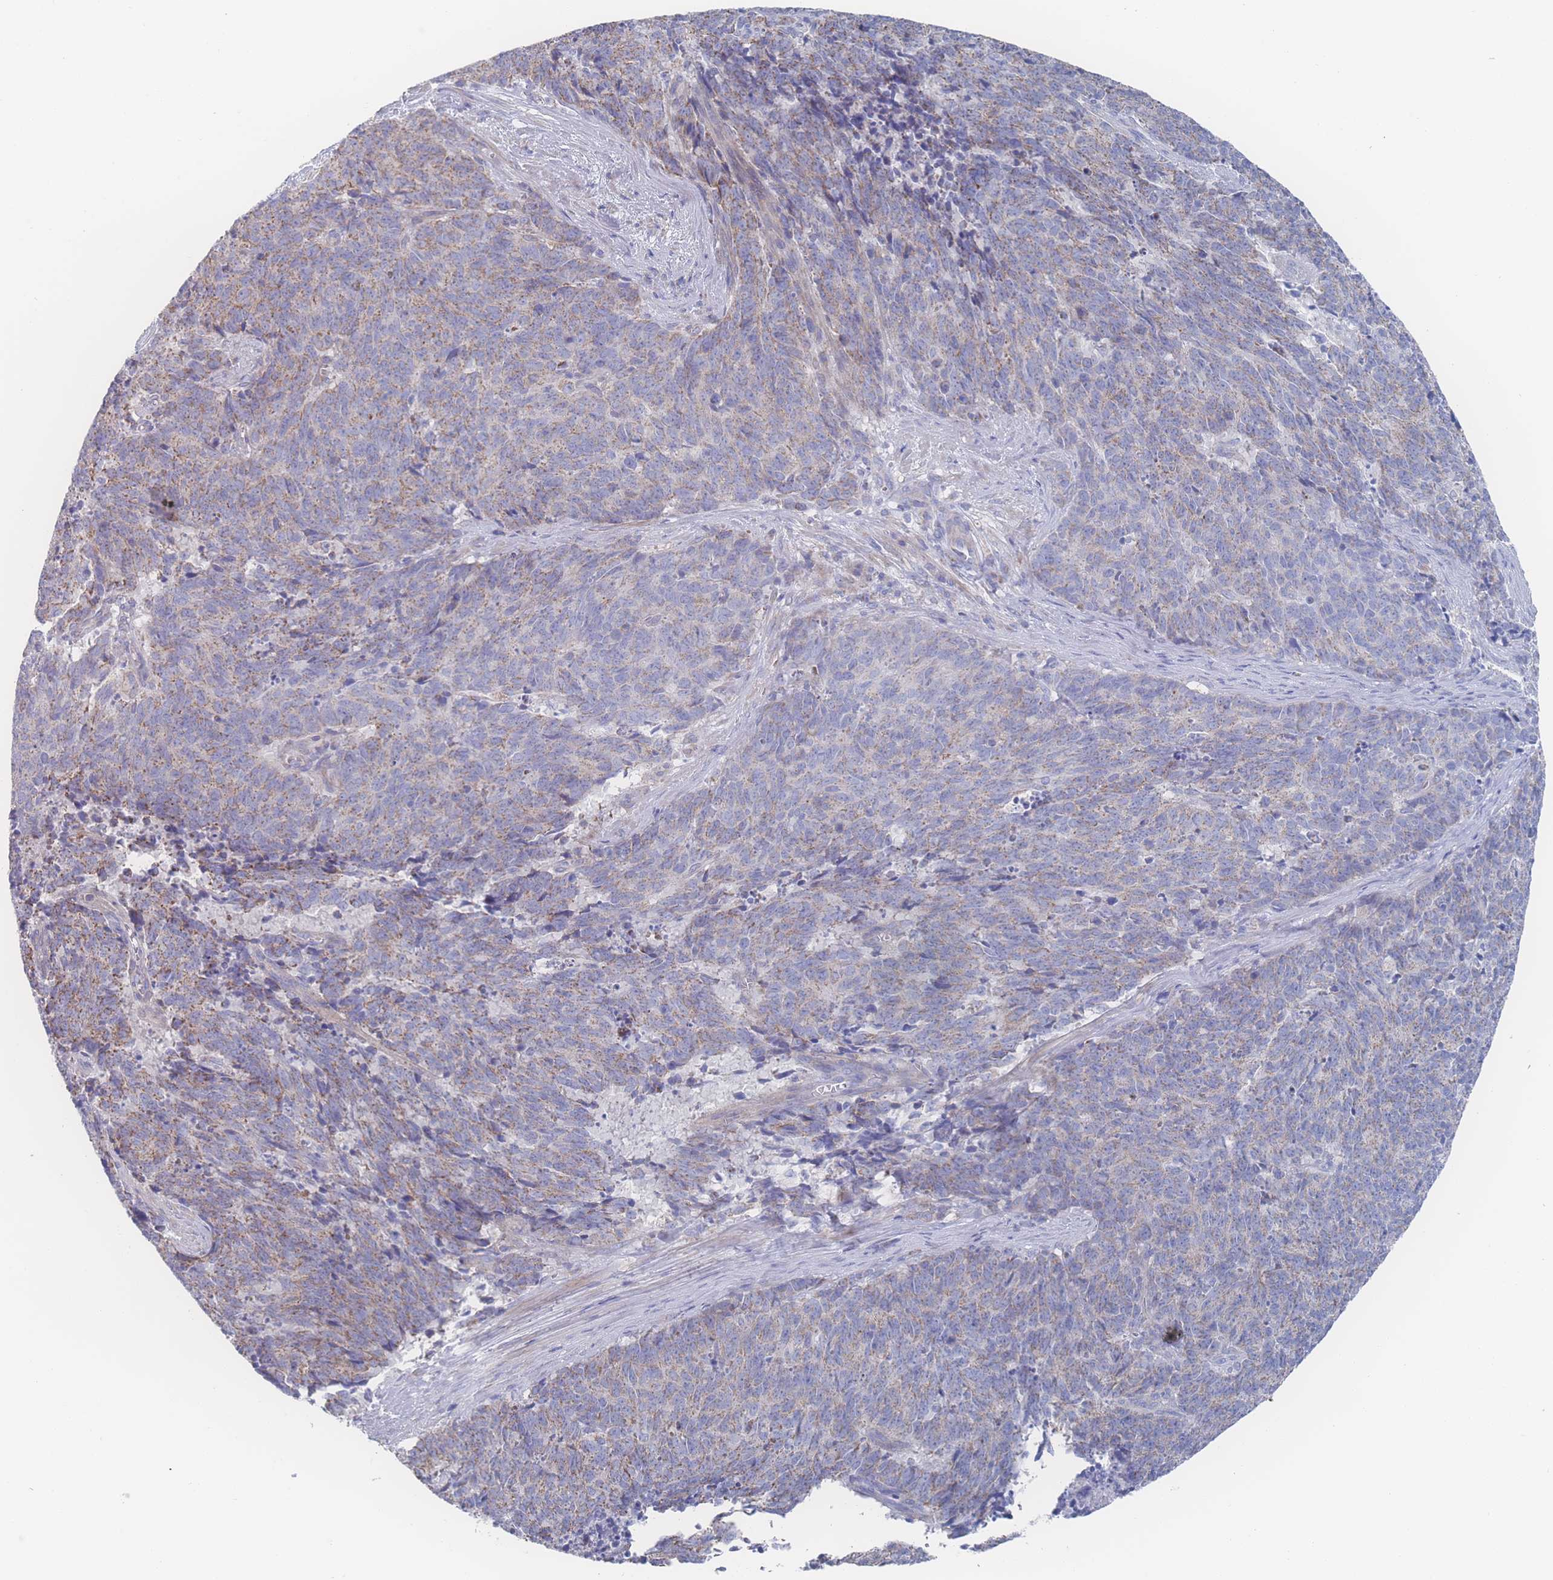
{"staining": {"intensity": "moderate", "quantity": "25%-75%", "location": "cytoplasmic/membranous"}, "tissue": "cervical cancer", "cell_type": "Tumor cells", "image_type": "cancer", "snomed": [{"axis": "morphology", "description": "Squamous cell carcinoma, NOS"}, {"axis": "topography", "description": "Cervix"}], "caption": "A medium amount of moderate cytoplasmic/membranous positivity is appreciated in approximately 25%-75% of tumor cells in cervical cancer tissue. Nuclei are stained in blue.", "gene": "SNPH", "patient": {"sex": "female", "age": 29}}